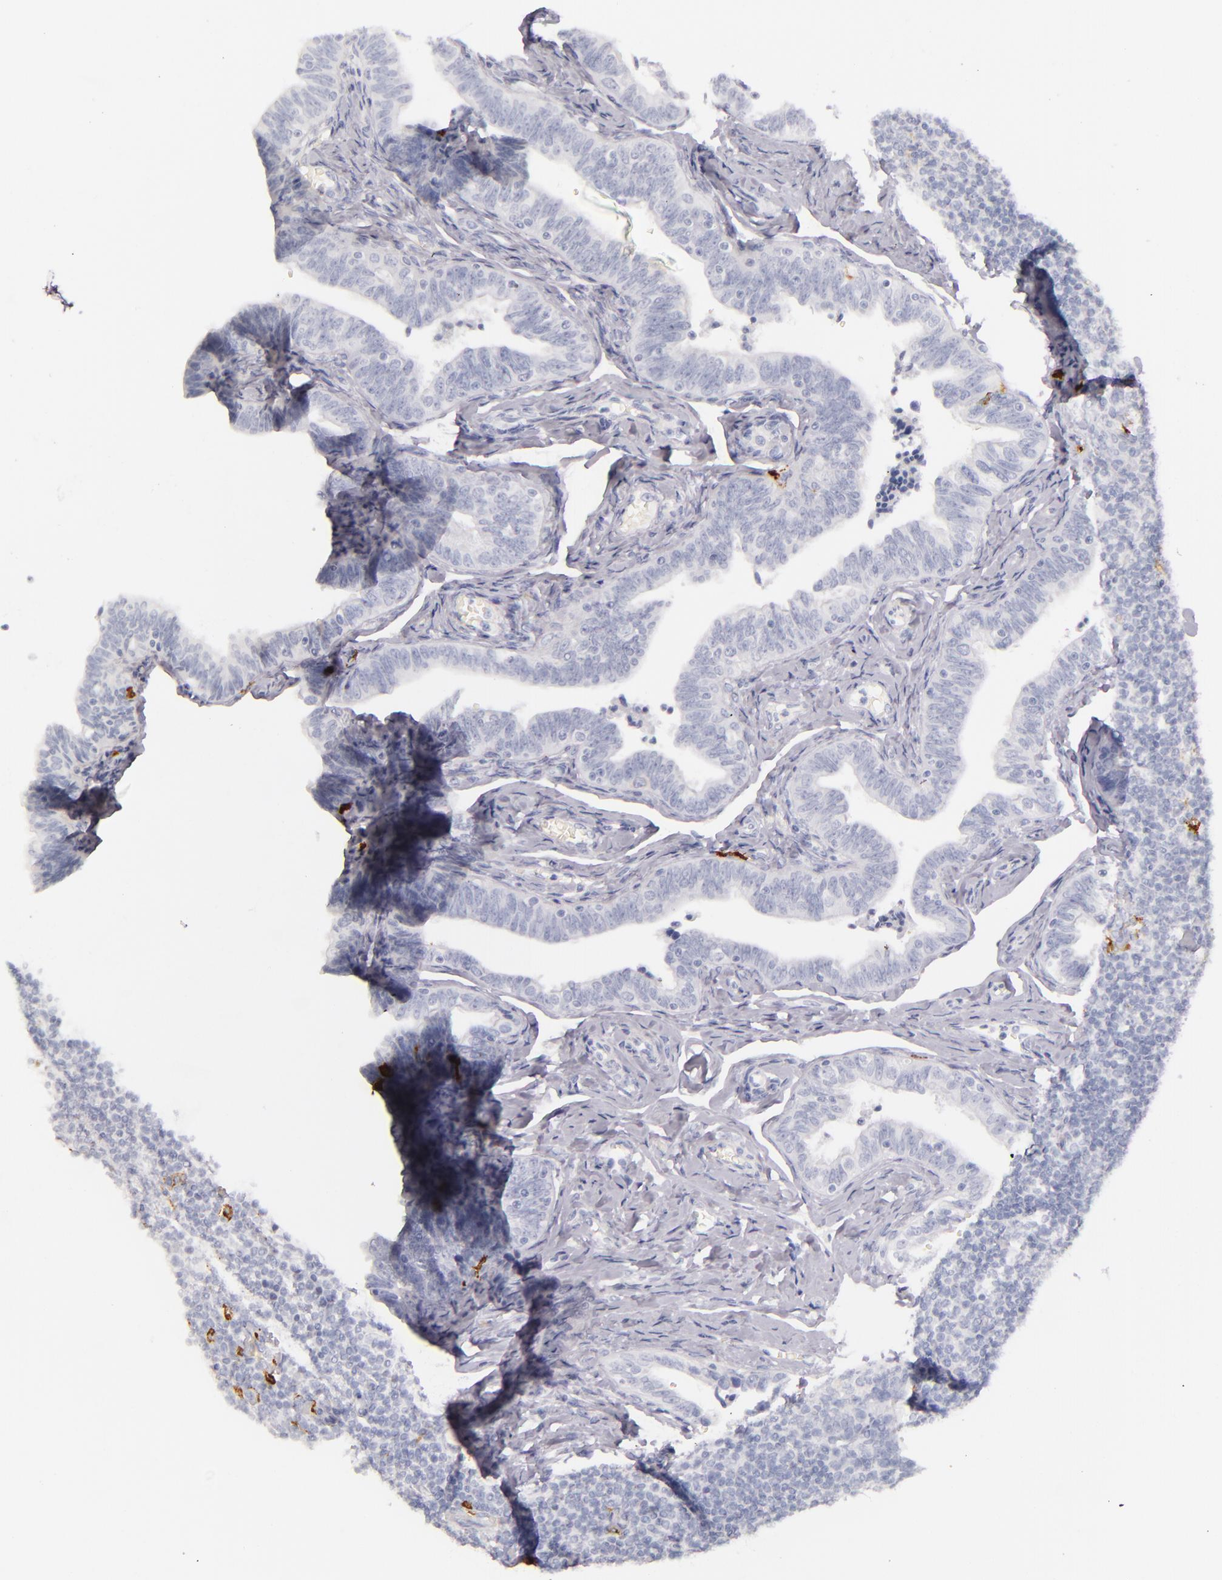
{"staining": {"intensity": "negative", "quantity": "none", "location": "none"}, "tissue": "fallopian tube", "cell_type": "Glandular cells", "image_type": "normal", "snomed": [{"axis": "morphology", "description": "Normal tissue, NOS"}, {"axis": "topography", "description": "Fallopian tube"}, {"axis": "topography", "description": "Ovary"}], "caption": "Micrograph shows no protein expression in glandular cells of benign fallopian tube.", "gene": "CD207", "patient": {"sex": "female", "age": 69}}